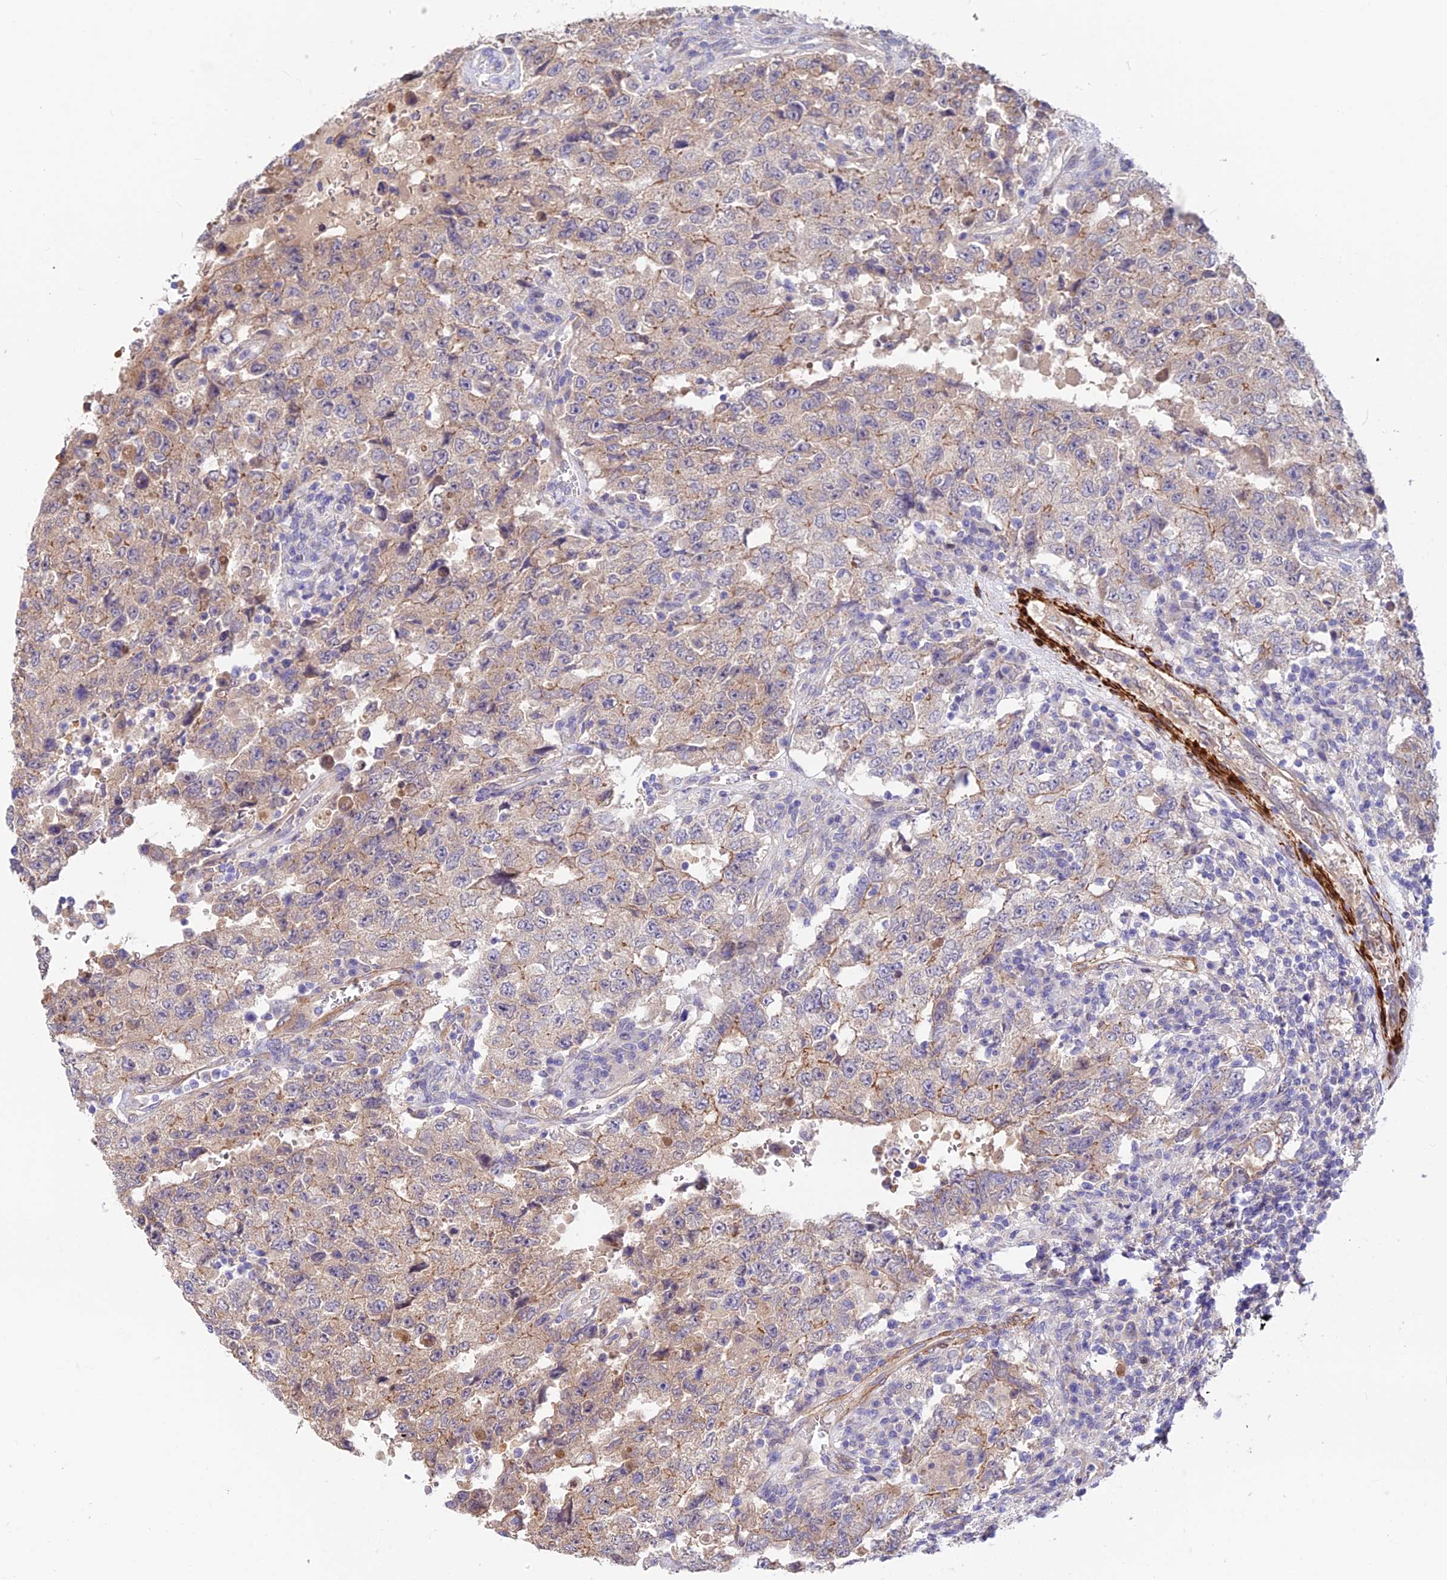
{"staining": {"intensity": "weak", "quantity": "25%-75%", "location": "cytoplasmic/membranous"}, "tissue": "testis cancer", "cell_type": "Tumor cells", "image_type": "cancer", "snomed": [{"axis": "morphology", "description": "Carcinoma, Embryonal, NOS"}, {"axis": "topography", "description": "Testis"}], "caption": "About 25%-75% of tumor cells in human embryonal carcinoma (testis) reveal weak cytoplasmic/membranous protein expression as visualized by brown immunohistochemical staining.", "gene": "ANKRD50", "patient": {"sex": "male", "age": 26}}